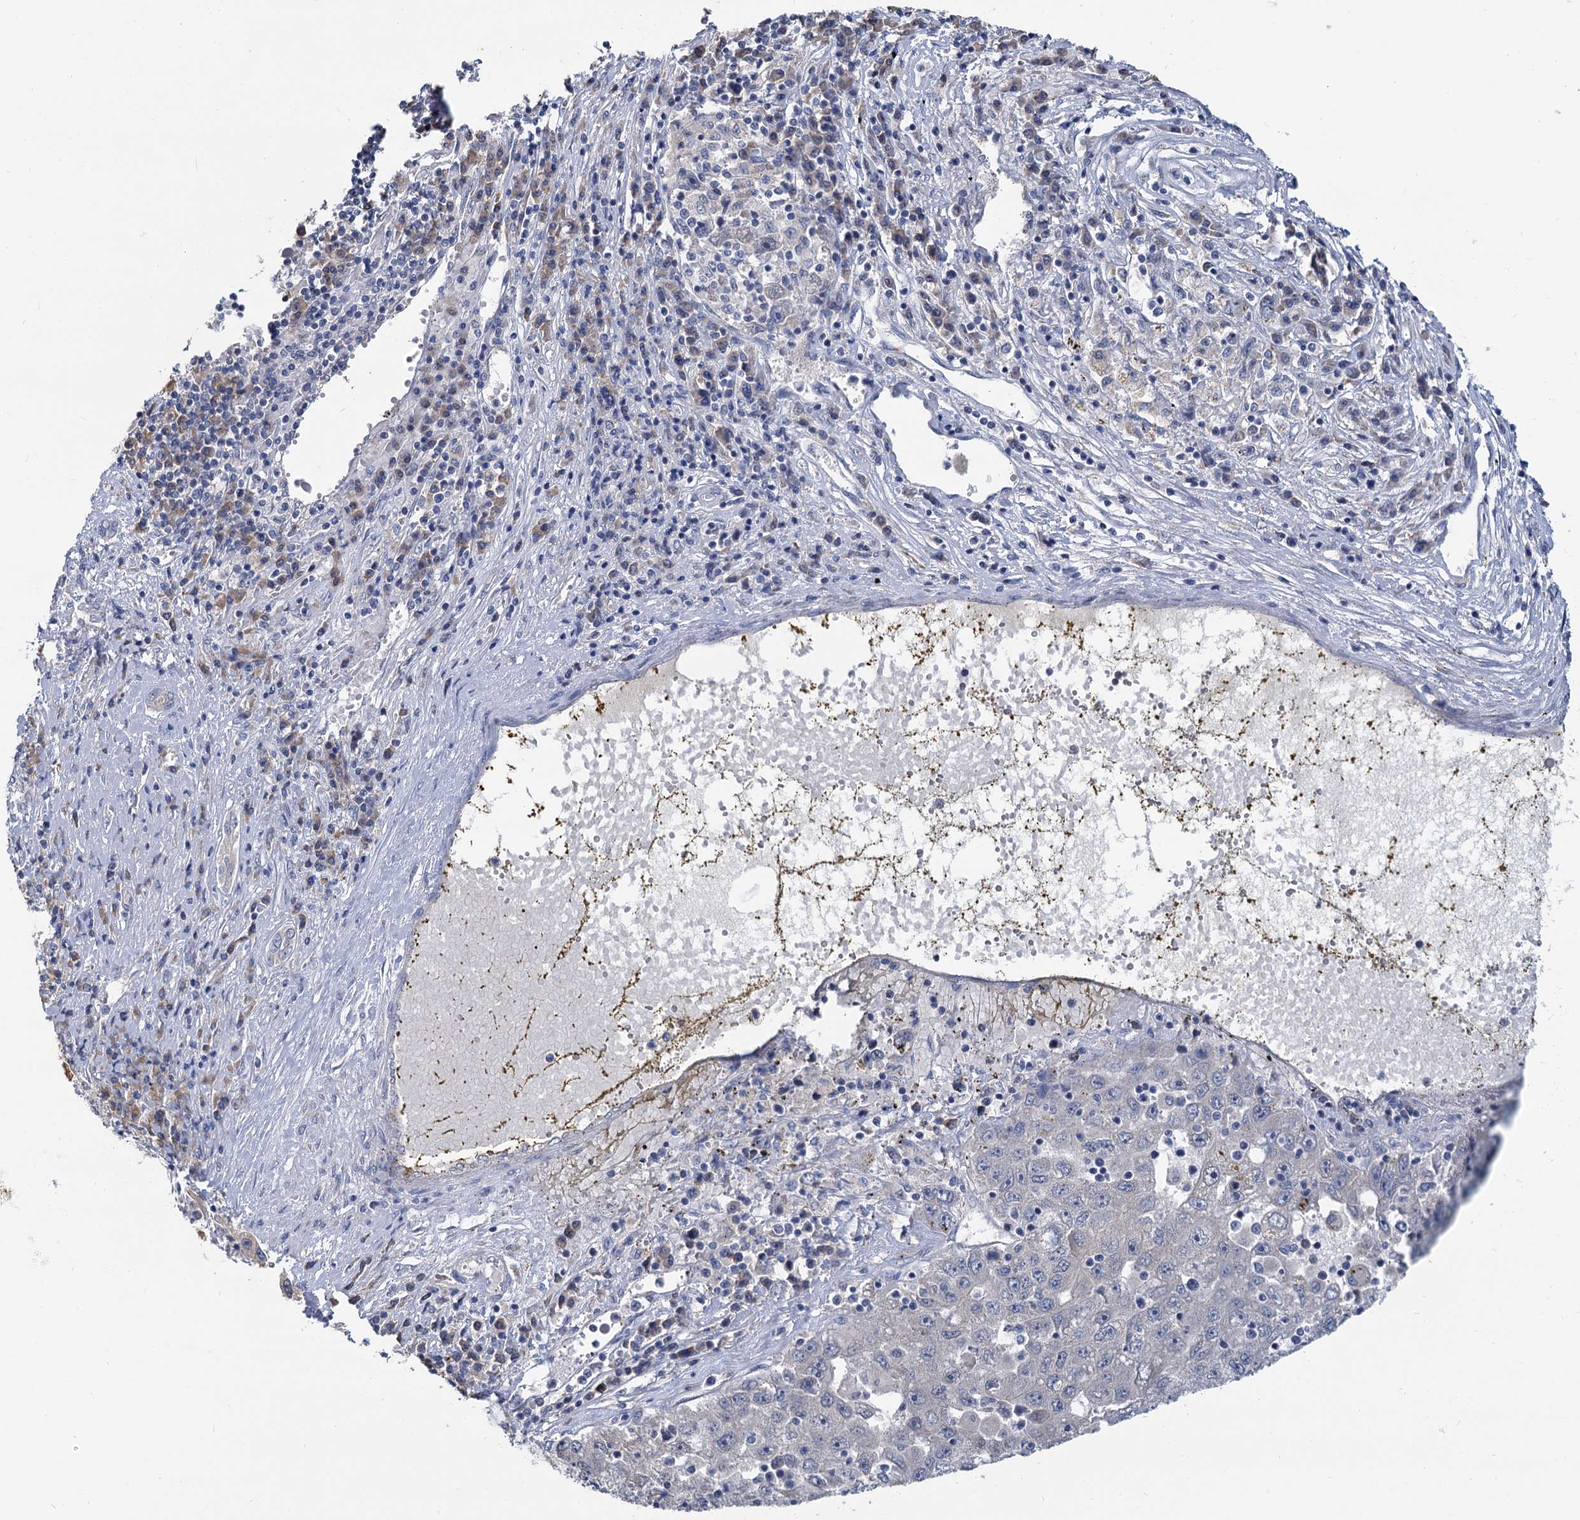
{"staining": {"intensity": "negative", "quantity": "none", "location": "none"}, "tissue": "liver cancer", "cell_type": "Tumor cells", "image_type": "cancer", "snomed": [{"axis": "morphology", "description": "Carcinoma, Hepatocellular, NOS"}, {"axis": "topography", "description": "Liver"}], "caption": "Immunohistochemistry histopathology image of neoplastic tissue: liver cancer stained with DAB reveals no significant protein staining in tumor cells.", "gene": "ANKRD42", "patient": {"sex": "male", "age": 49}}